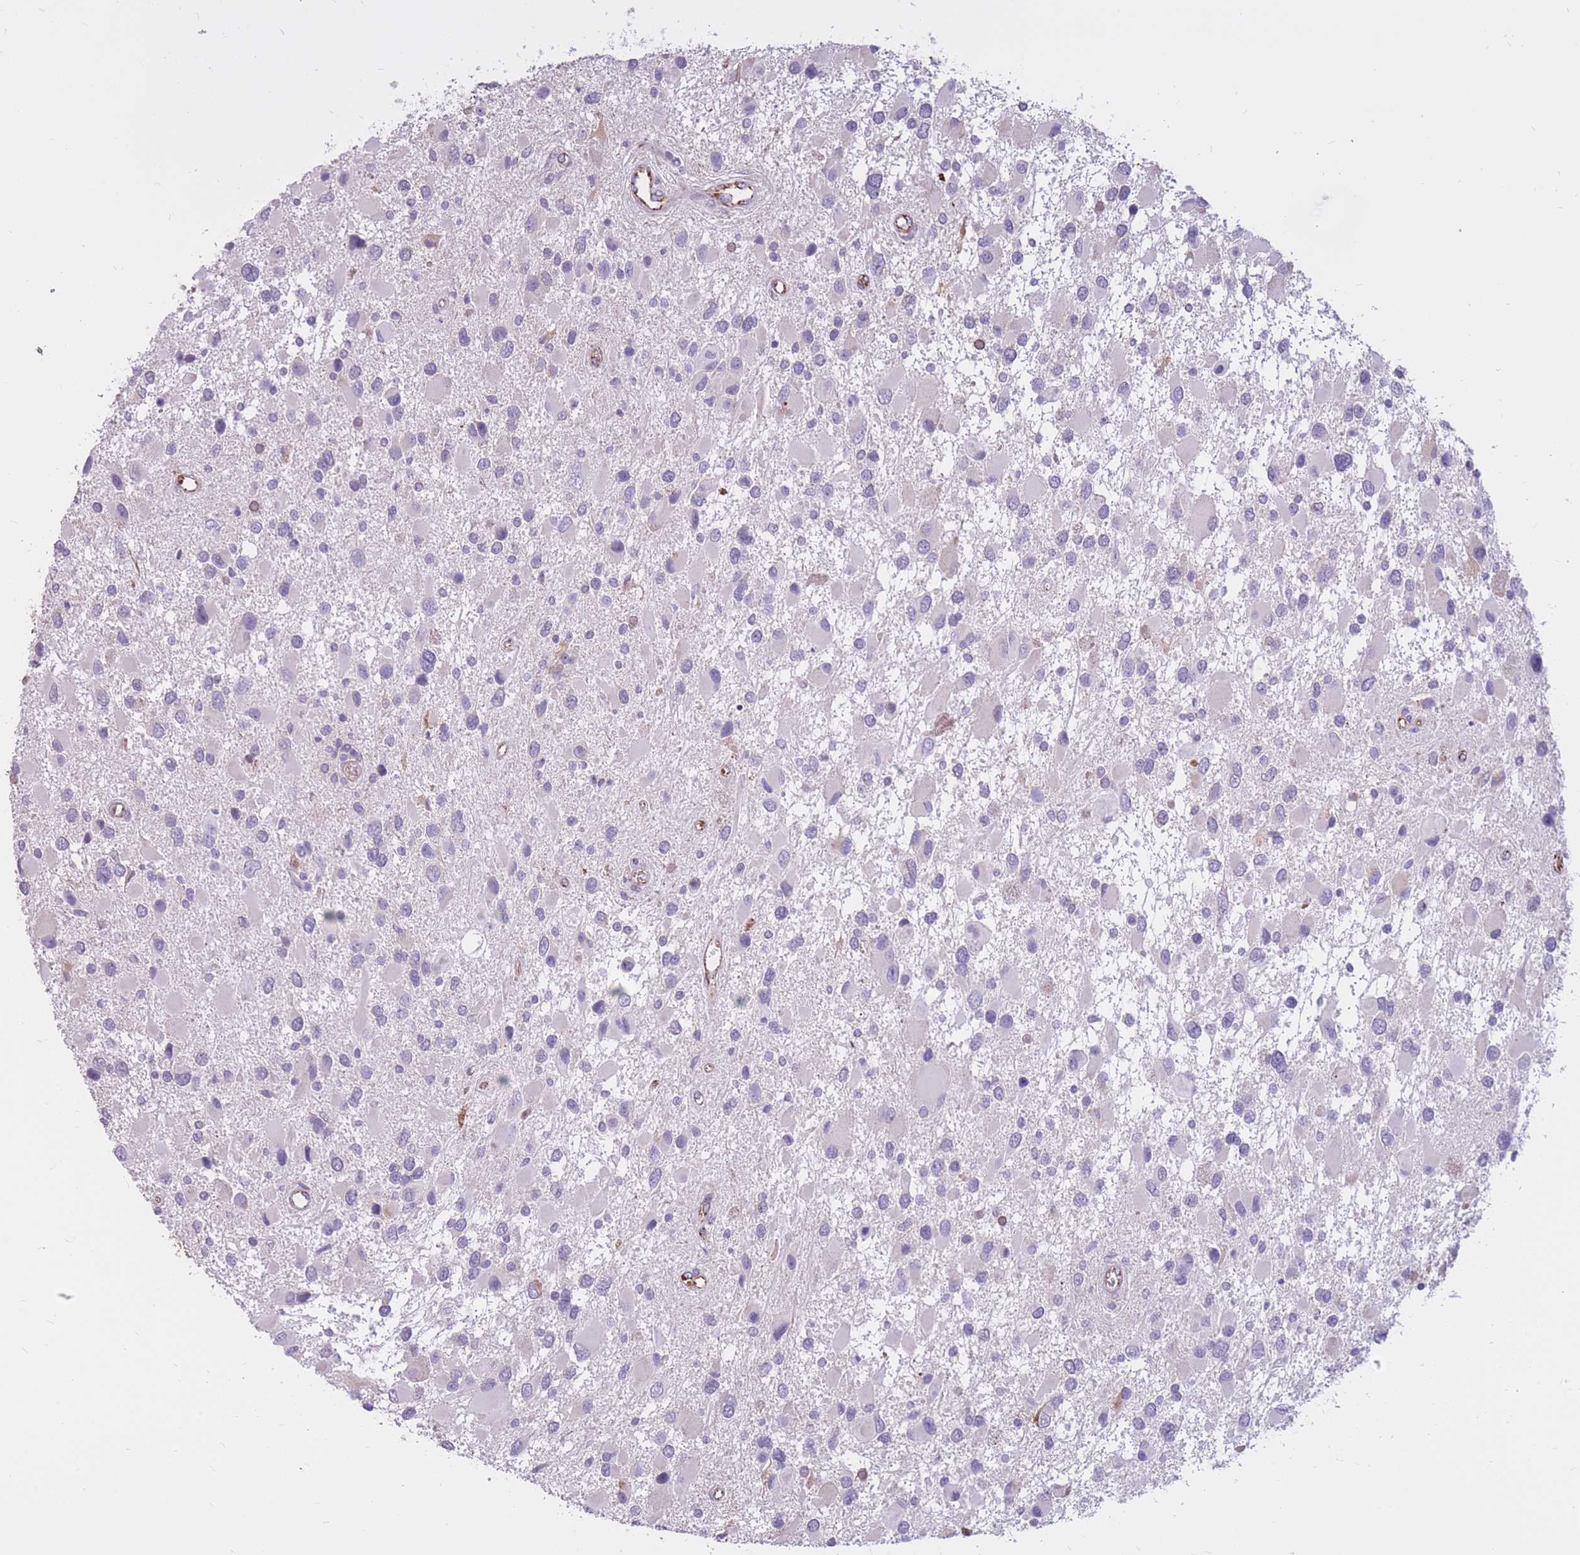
{"staining": {"intensity": "negative", "quantity": "none", "location": "none"}, "tissue": "glioma", "cell_type": "Tumor cells", "image_type": "cancer", "snomed": [{"axis": "morphology", "description": "Glioma, malignant, High grade"}, {"axis": "topography", "description": "Brain"}], "caption": "Malignant glioma (high-grade) stained for a protein using IHC exhibits no staining tumor cells.", "gene": "RNF170", "patient": {"sex": "male", "age": 53}}